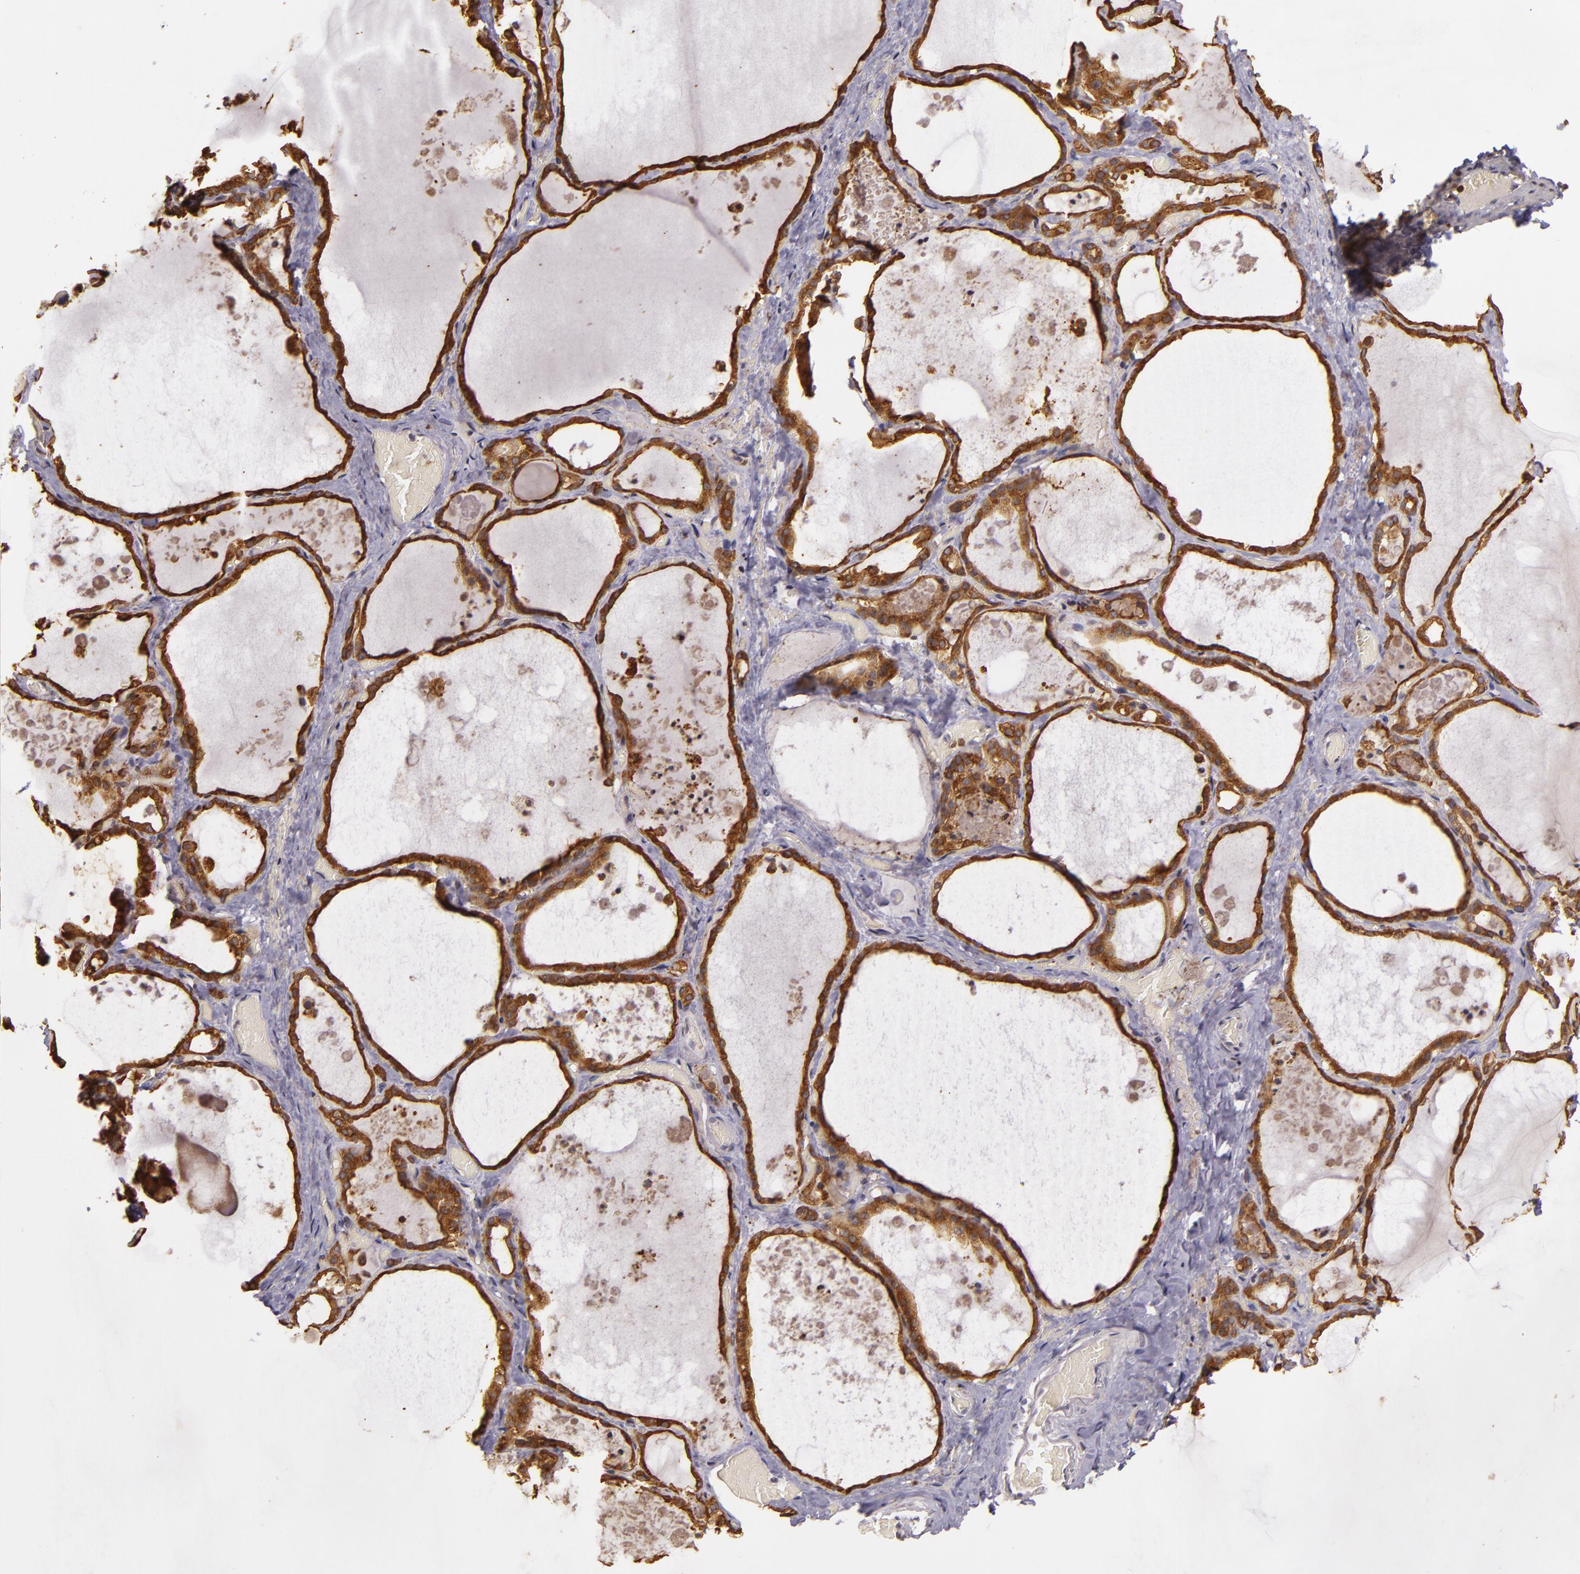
{"staining": {"intensity": "strong", "quantity": ">75%", "location": "cytoplasmic/membranous"}, "tissue": "thyroid gland", "cell_type": "Glandular cells", "image_type": "normal", "snomed": [{"axis": "morphology", "description": "Normal tissue, NOS"}, {"axis": "topography", "description": "Thyroid gland"}], "caption": "This is a photomicrograph of immunohistochemistry staining of benign thyroid gland, which shows strong expression in the cytoplasmic/membranous of glandular cells.", "gene": "SLC9A3R1", "patient": {"sex": "male", "age": 61}}